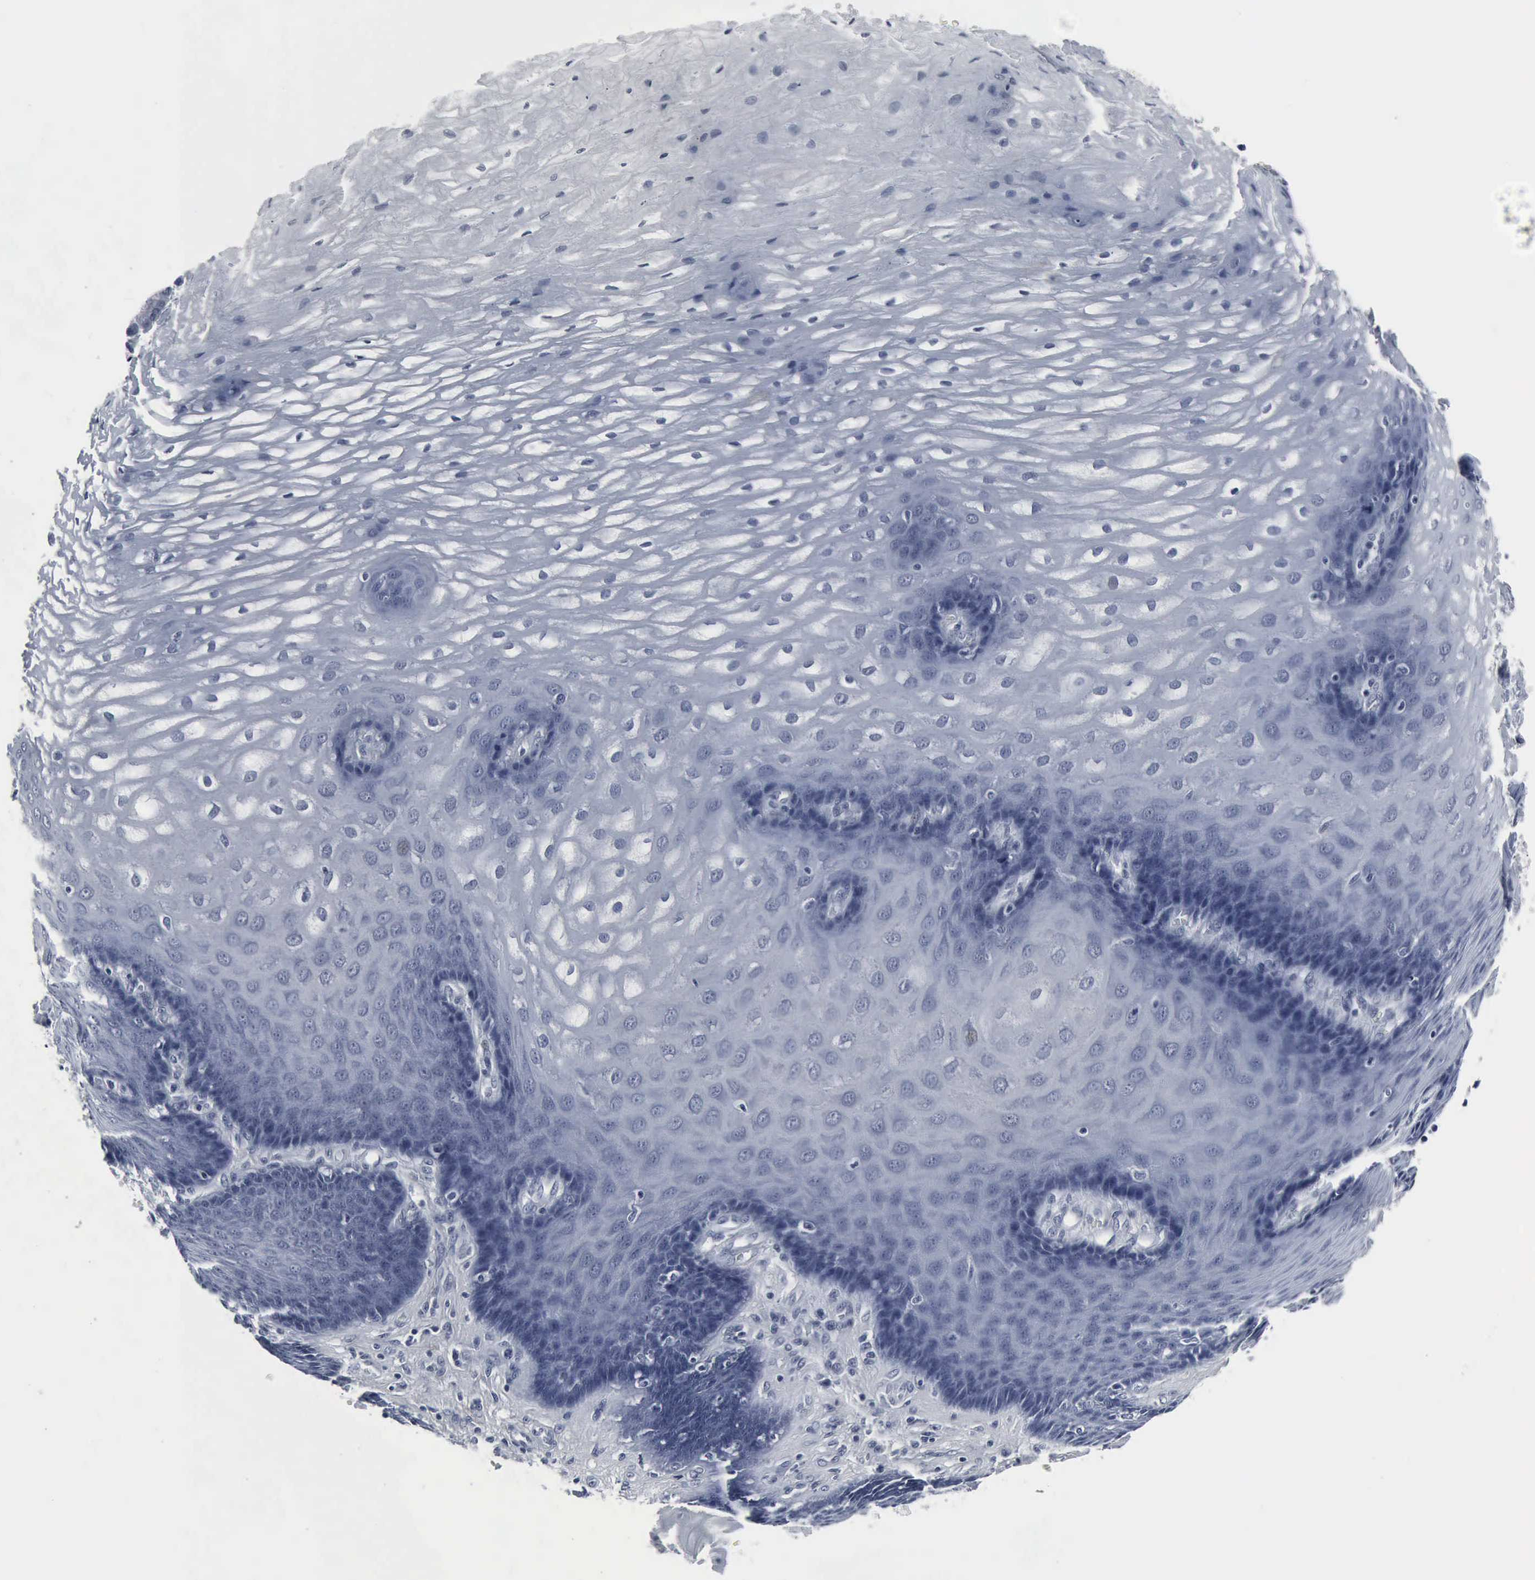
{"staining": {"intensity": "negative", "quantity": "none", "location": "none"}, "tissue": "esophagus", "cell_type": "Squamous epithelial cells", "image_type": "normal", "snomed": [{"axis": "morphology", "description": "Normal tissue, NOS"}, {"axis": "morphology", "description": "Adenocarcinoma, NOS"}, {"axis": "topography", "description": "Esophagus"}, {"axis": "topography", "description": "Stomach"}], "caption": "DAB (3,3'-diaminobenzidine) immunohistochemical staining of benign human esophagus reveals no significant staining in squamous epithelial cells. (Brightfield microscopy of DAB (3,3'-diaminobenzidine) immunohistochemistry (IHC) at high magnification).", "gene": "SNAP25", "patient": {"sex": "male", "age": 62}}